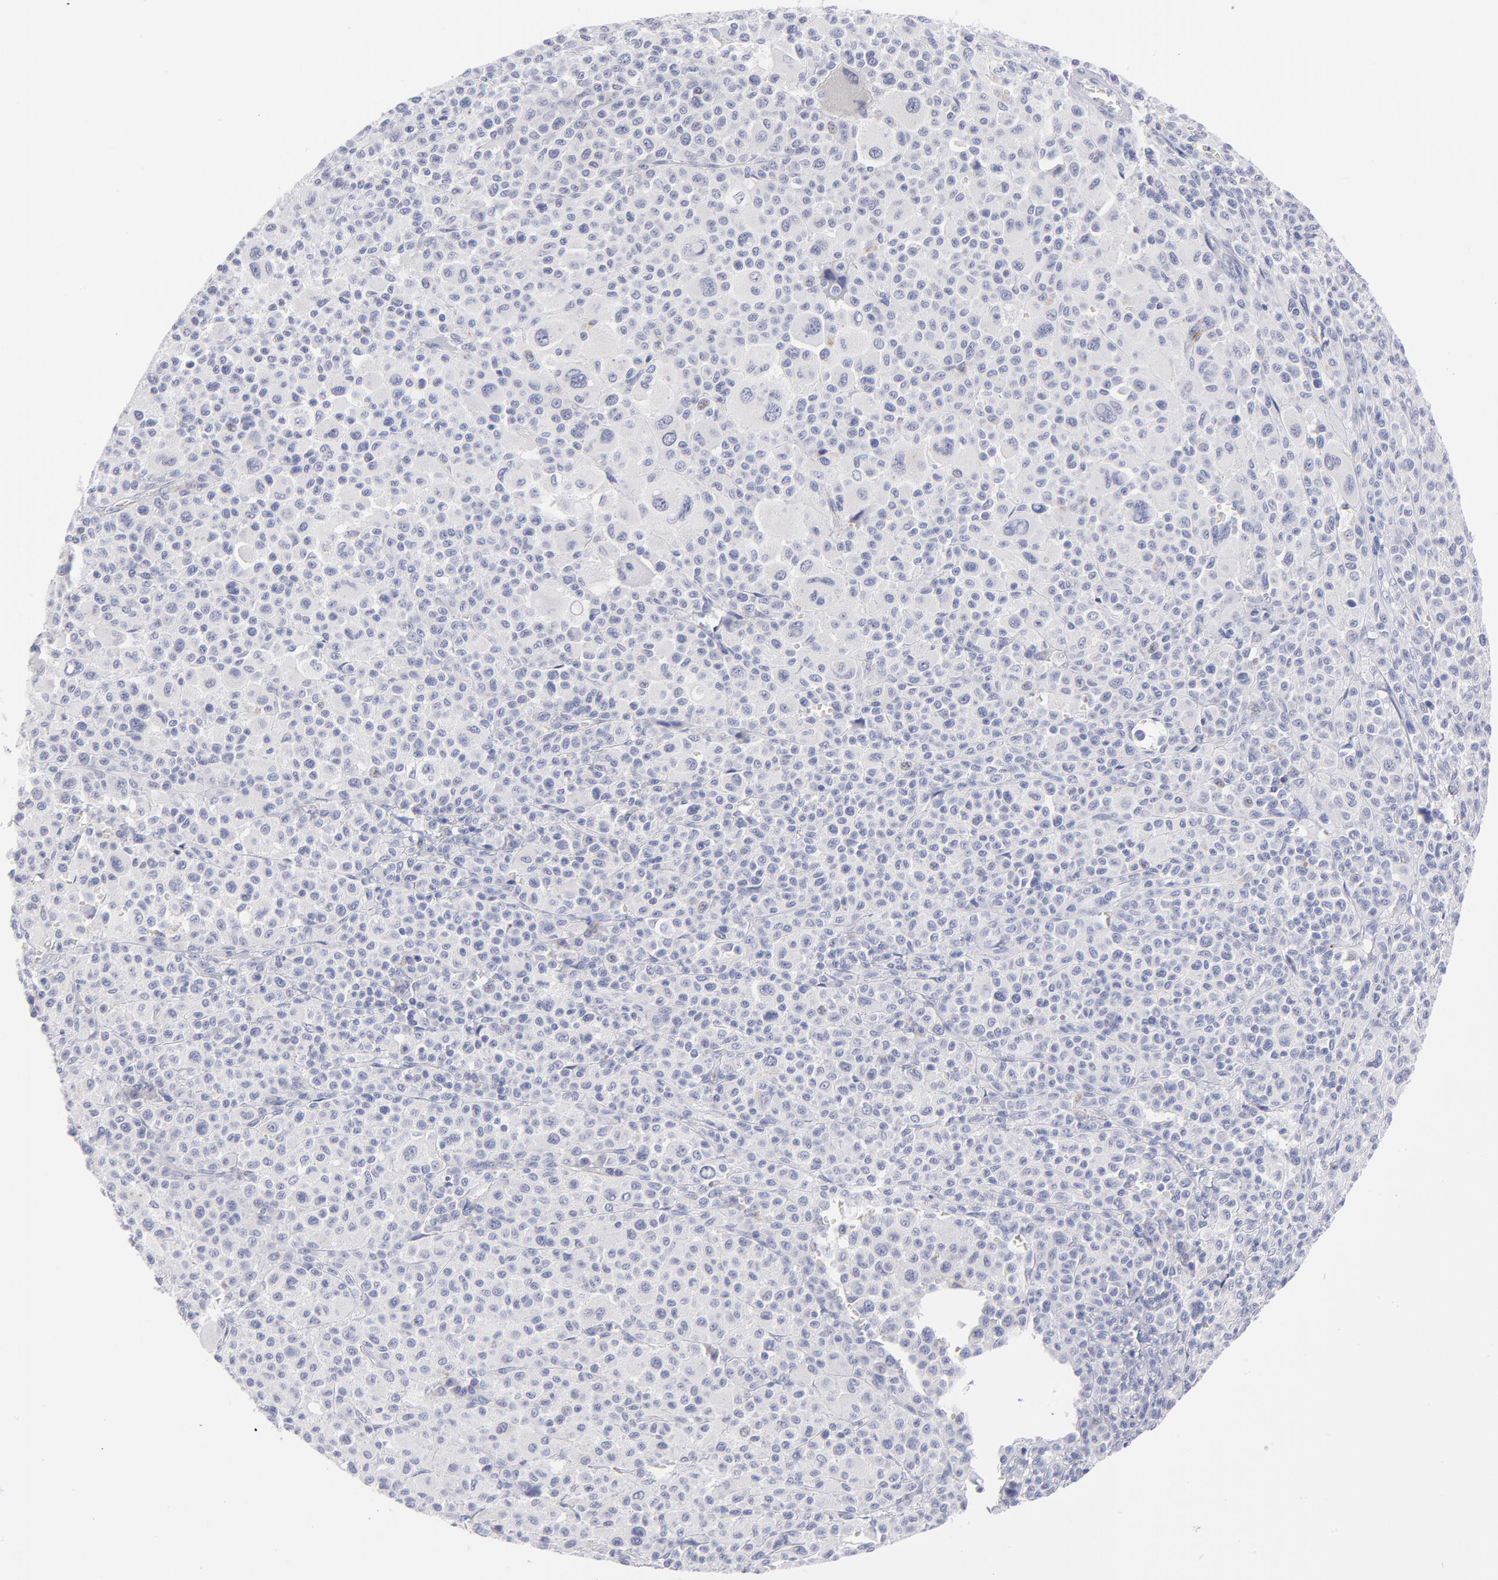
{"staining": {"intensity": "negative", "quantity": "none", "location": "none"}, "tissue": "melanoma", "cell_type": "Tumor cells", "image_type": "cancer", "snomed": [{"axis": "morphology", "description": "Malignant melanoma, Metastatic site"}, {"axis": "topography", "description": "Skin"}], "caption": "Tumor cells show no significant protein staining in melanoma.", "gene": "MTHFD2", "patient": {"sex": "female", "age": 74}}